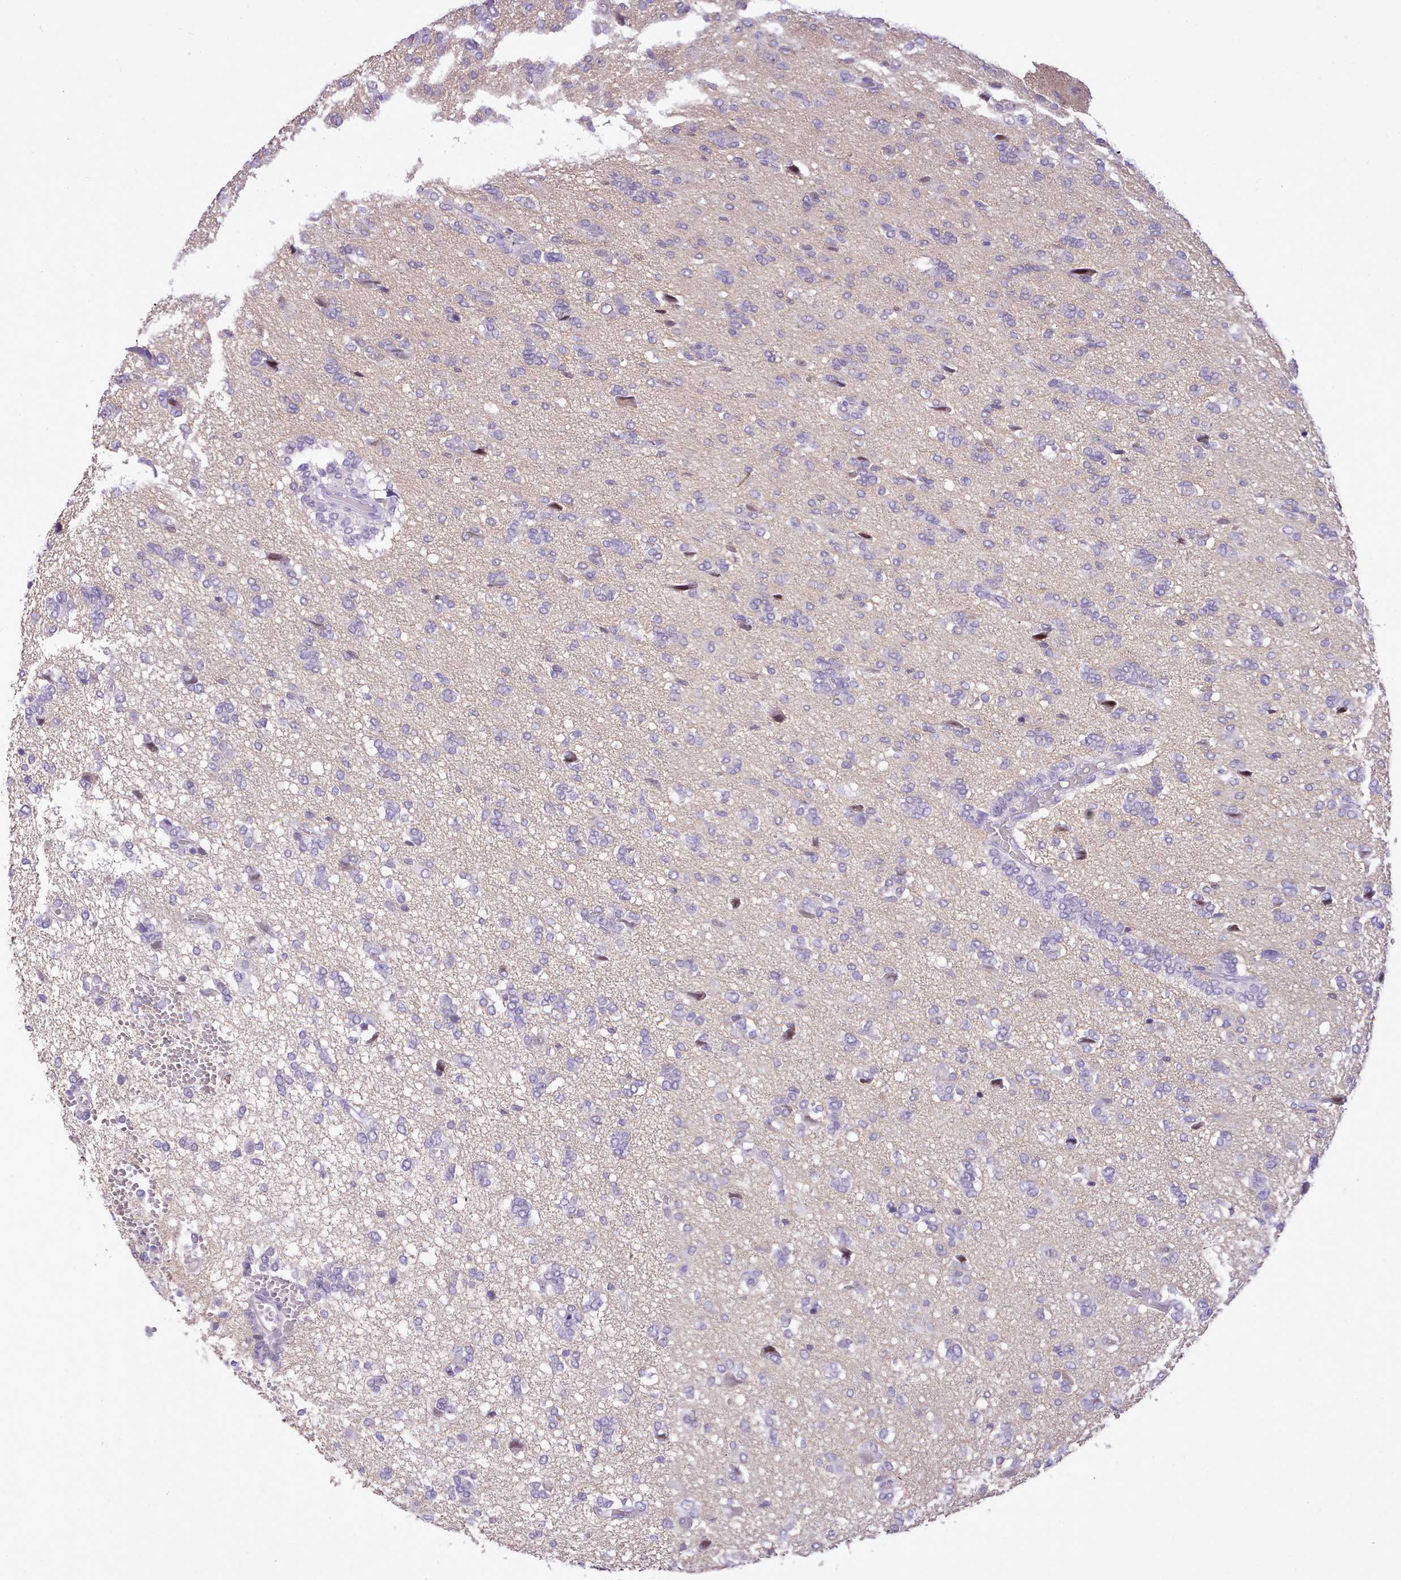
{"staining": {"intensity": "negative", "quantity": "none", "location": "none"}, "tissue": "glioma", "cell_type": "Tumor cells", "image_type": "cancer", "snomed": [{"axis": "morphology", "description": "Glioma, malignant, High grade"}, {"axis": "topography", "description": "Brain"}], "caption": "Malignant glioma (high-grade) was stained to show a protein in brown. There is no significant positivity in tumor cells. The staining is performed using DAB brown chromogen with nuclei counter-stained in using hematoxylin.", "gene": "LRRC37A", "patient": {"sex": "female", "age": 59}}